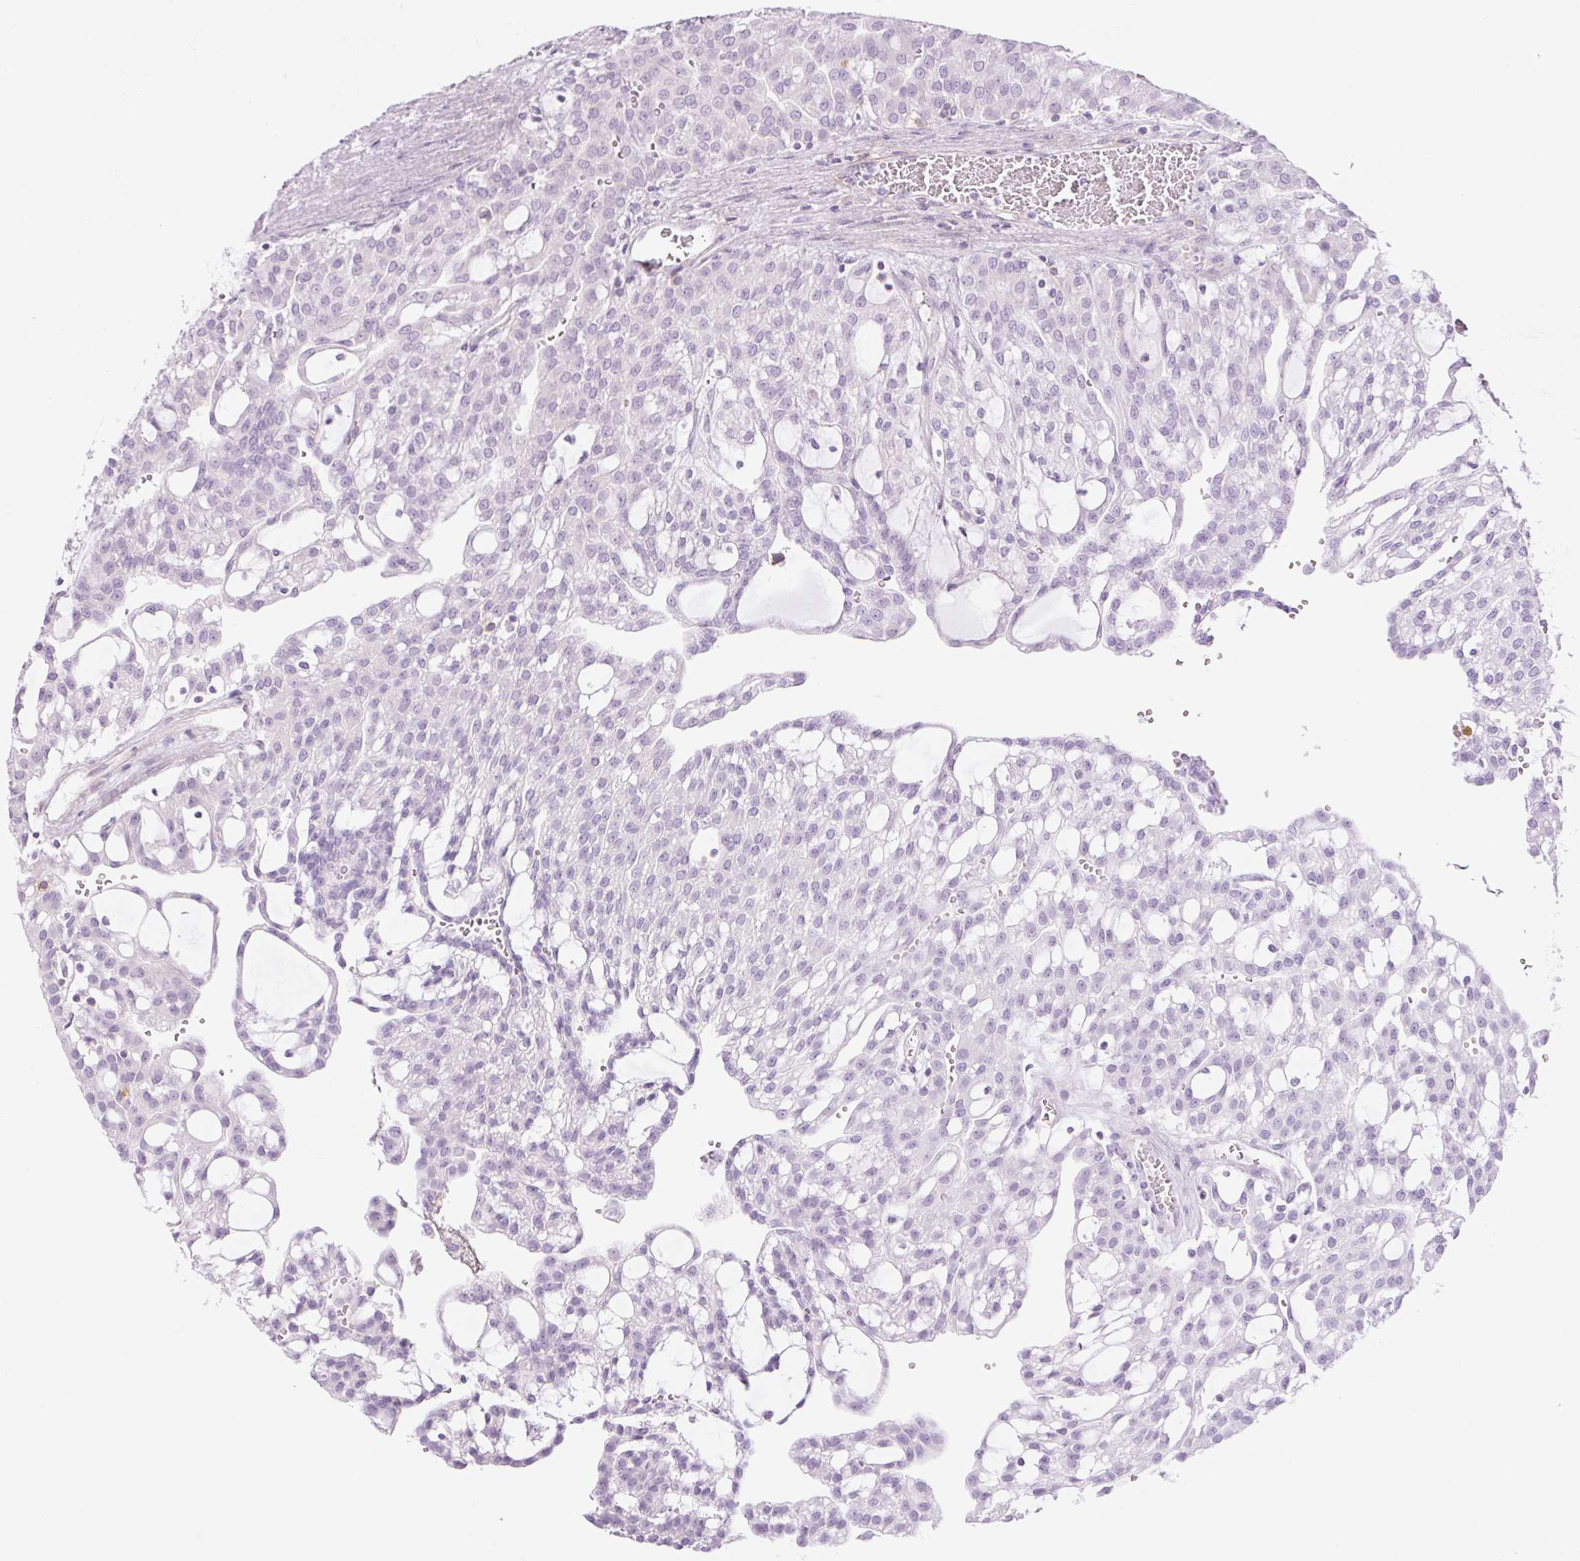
{"staining": {"intensity": "negative", "quantity": "none", "location": "none"}, "tissue": "renal cancer", "cell_type": "Tumor cells", "image_type": "cancer", "snomed": [{"axis": "morphology", "description": "Adenocarcinoma, NOS"}, {"axis": "topography", "description": "Kidney"}], "caption": "There is no significant expression in tumor cells of adenocarcinoma (renal). The staining was performed using DAB (3,3'-diaminobenzidine) to visualize the protein expression in brown, while the nuclei were stained in blue with hematoxylin (Magnification: 20x).", "gene": "GRID2", "patient": {"sex": "male", "age": 63}}